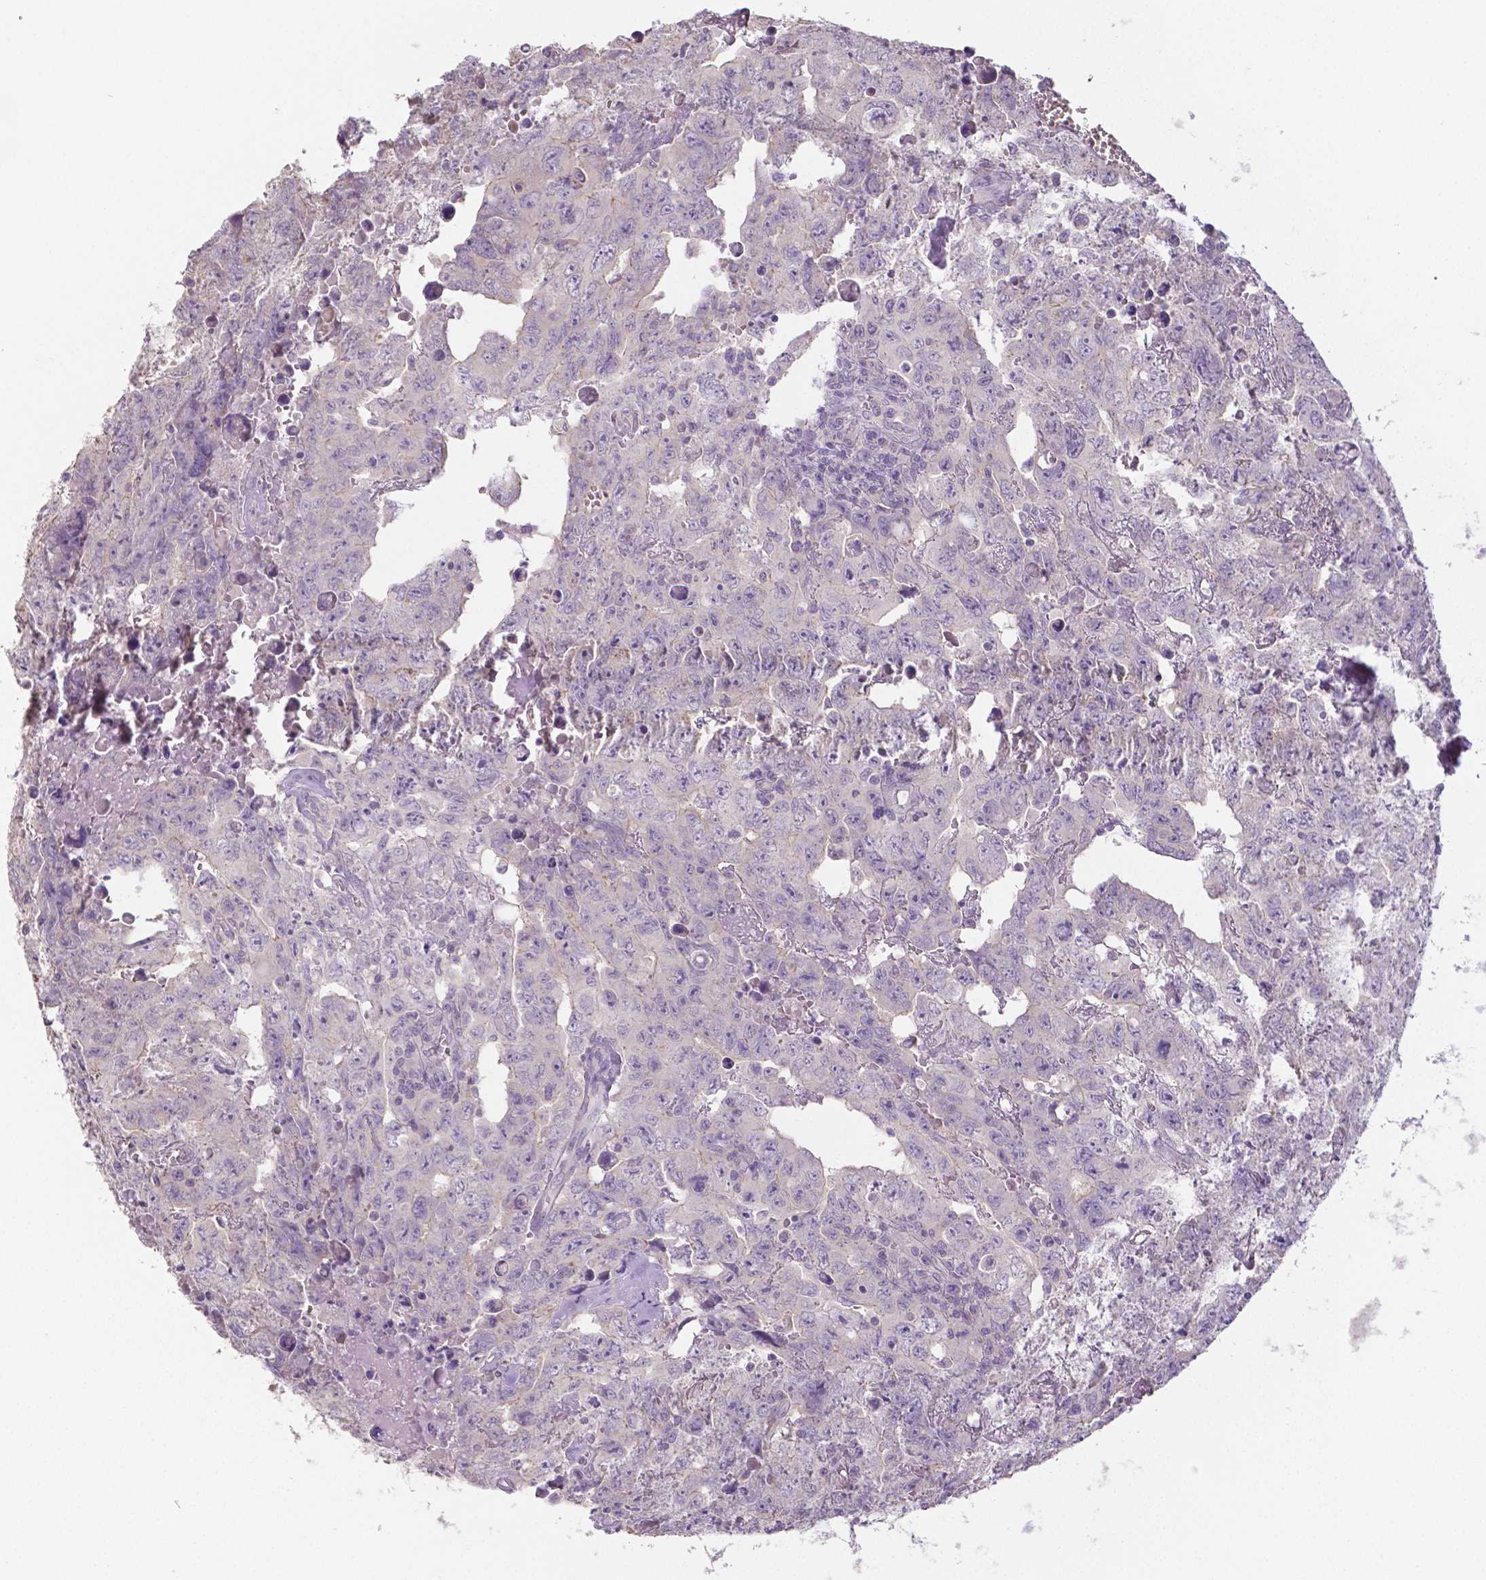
{"staining": {"intensity": "negative", "quantity": "none", "location": "none"}, "tissue": "testis cancer", "cell_type": "Tumor cells", "image_type": "cancer", "snomed": [{"axis": "morphology", "description": "Carcinoma, Embryonal, NOS"}, {"axis": "topography", "description": "Testis"}], "caption": "High magnification brightfield microscopy of testis cancer stained with DAB (brown) and counterstained with hematoxylin (blue): tumor cells show no significant staining.", "gene": "CRMP1", "patient": {"sex": "male", "age": 24}}